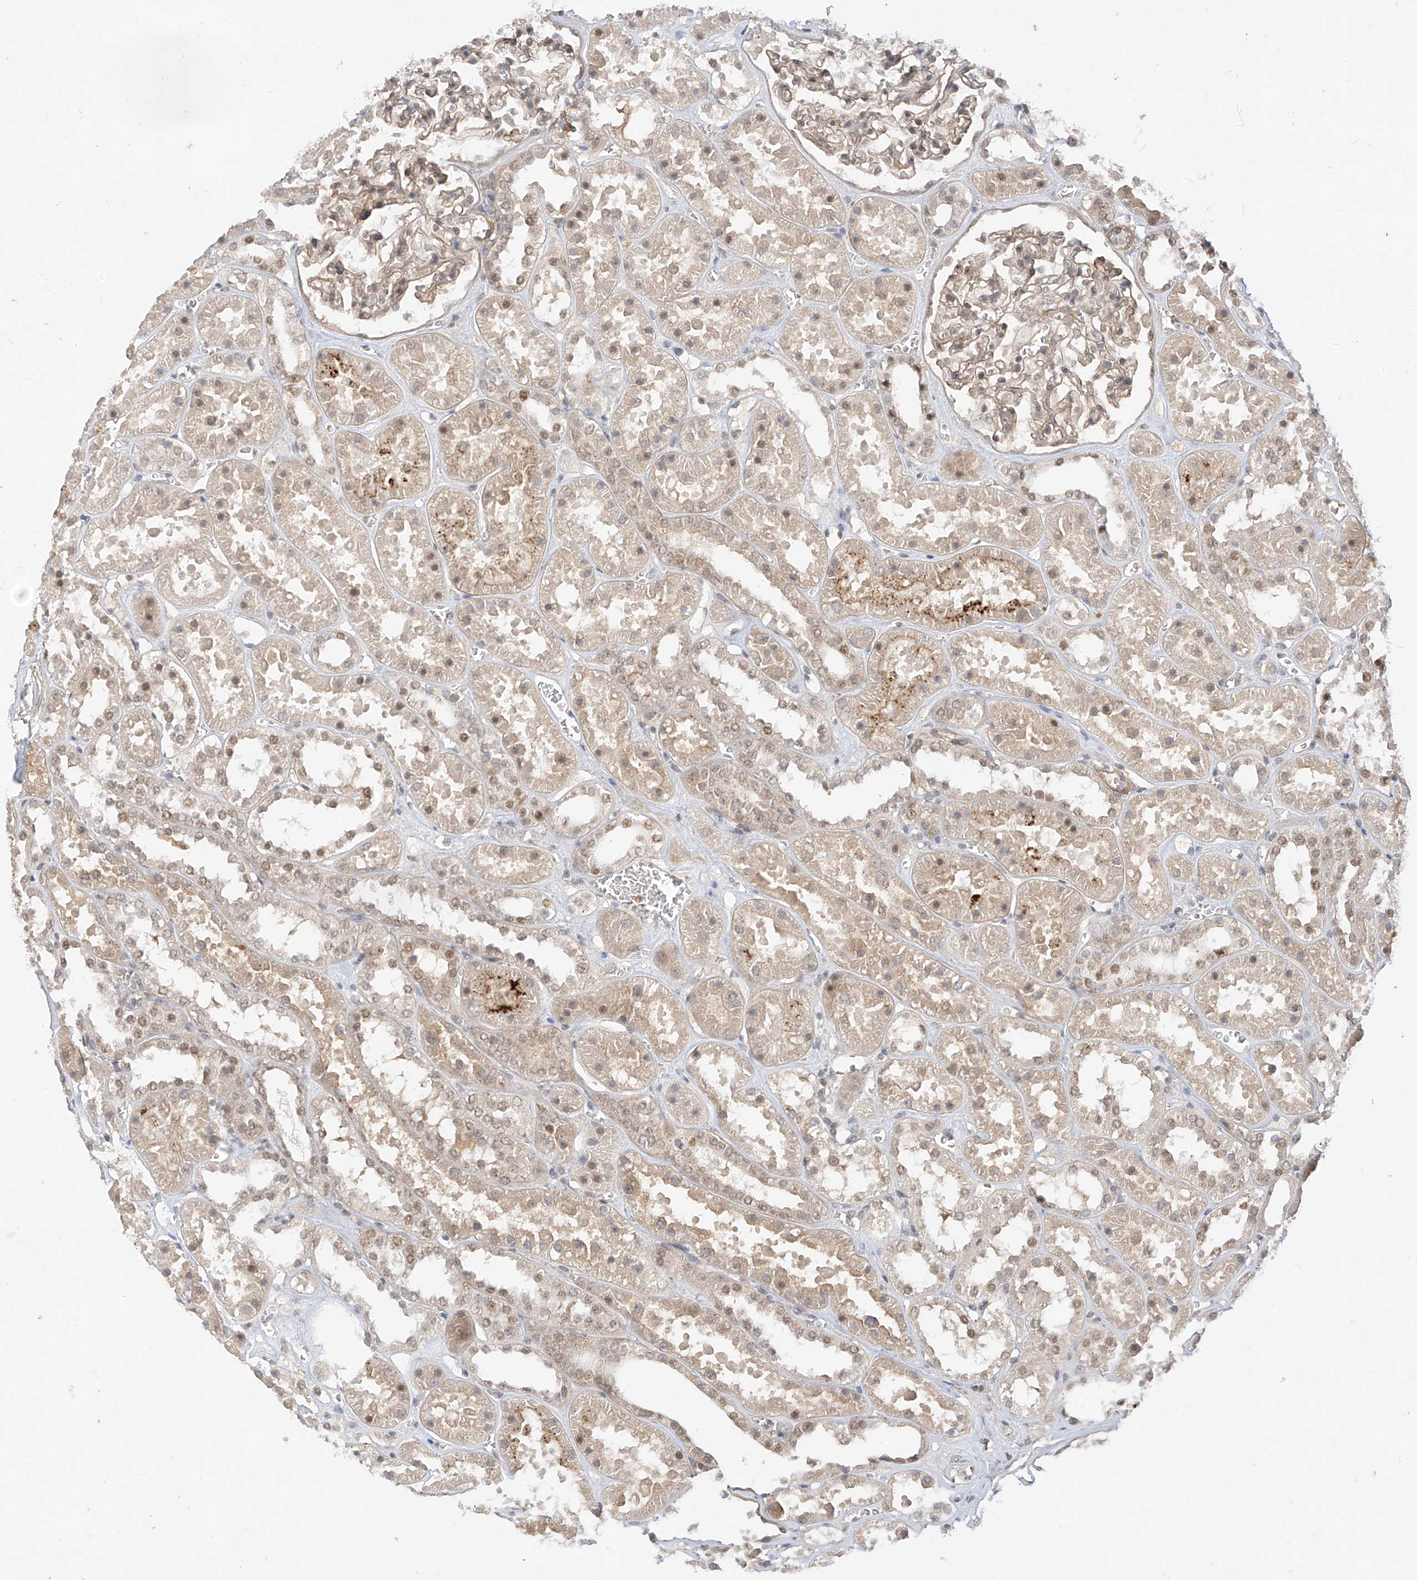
{"staining": {"intensity": "moderate", "quantity": "25%-75%", "location": "cytoplasmic/membranous"}, "tissue": "kidney", "cell_type": "Cells in glomeruli", "image_type": "normal", "snomed": [{"axis": "morphology", "description": "Normal tissue, NOS"}, {"axis": "topography", "description": "Kidney"}], "caption": "Brown immunohistochemical staining in unremarkable kidney displays moderate cytoplasmic/membranous positivity in about 25%-75% of cells in glomeruli.", "gene": "MRTFA", "patient": {"sex": "female", "age": 41}}